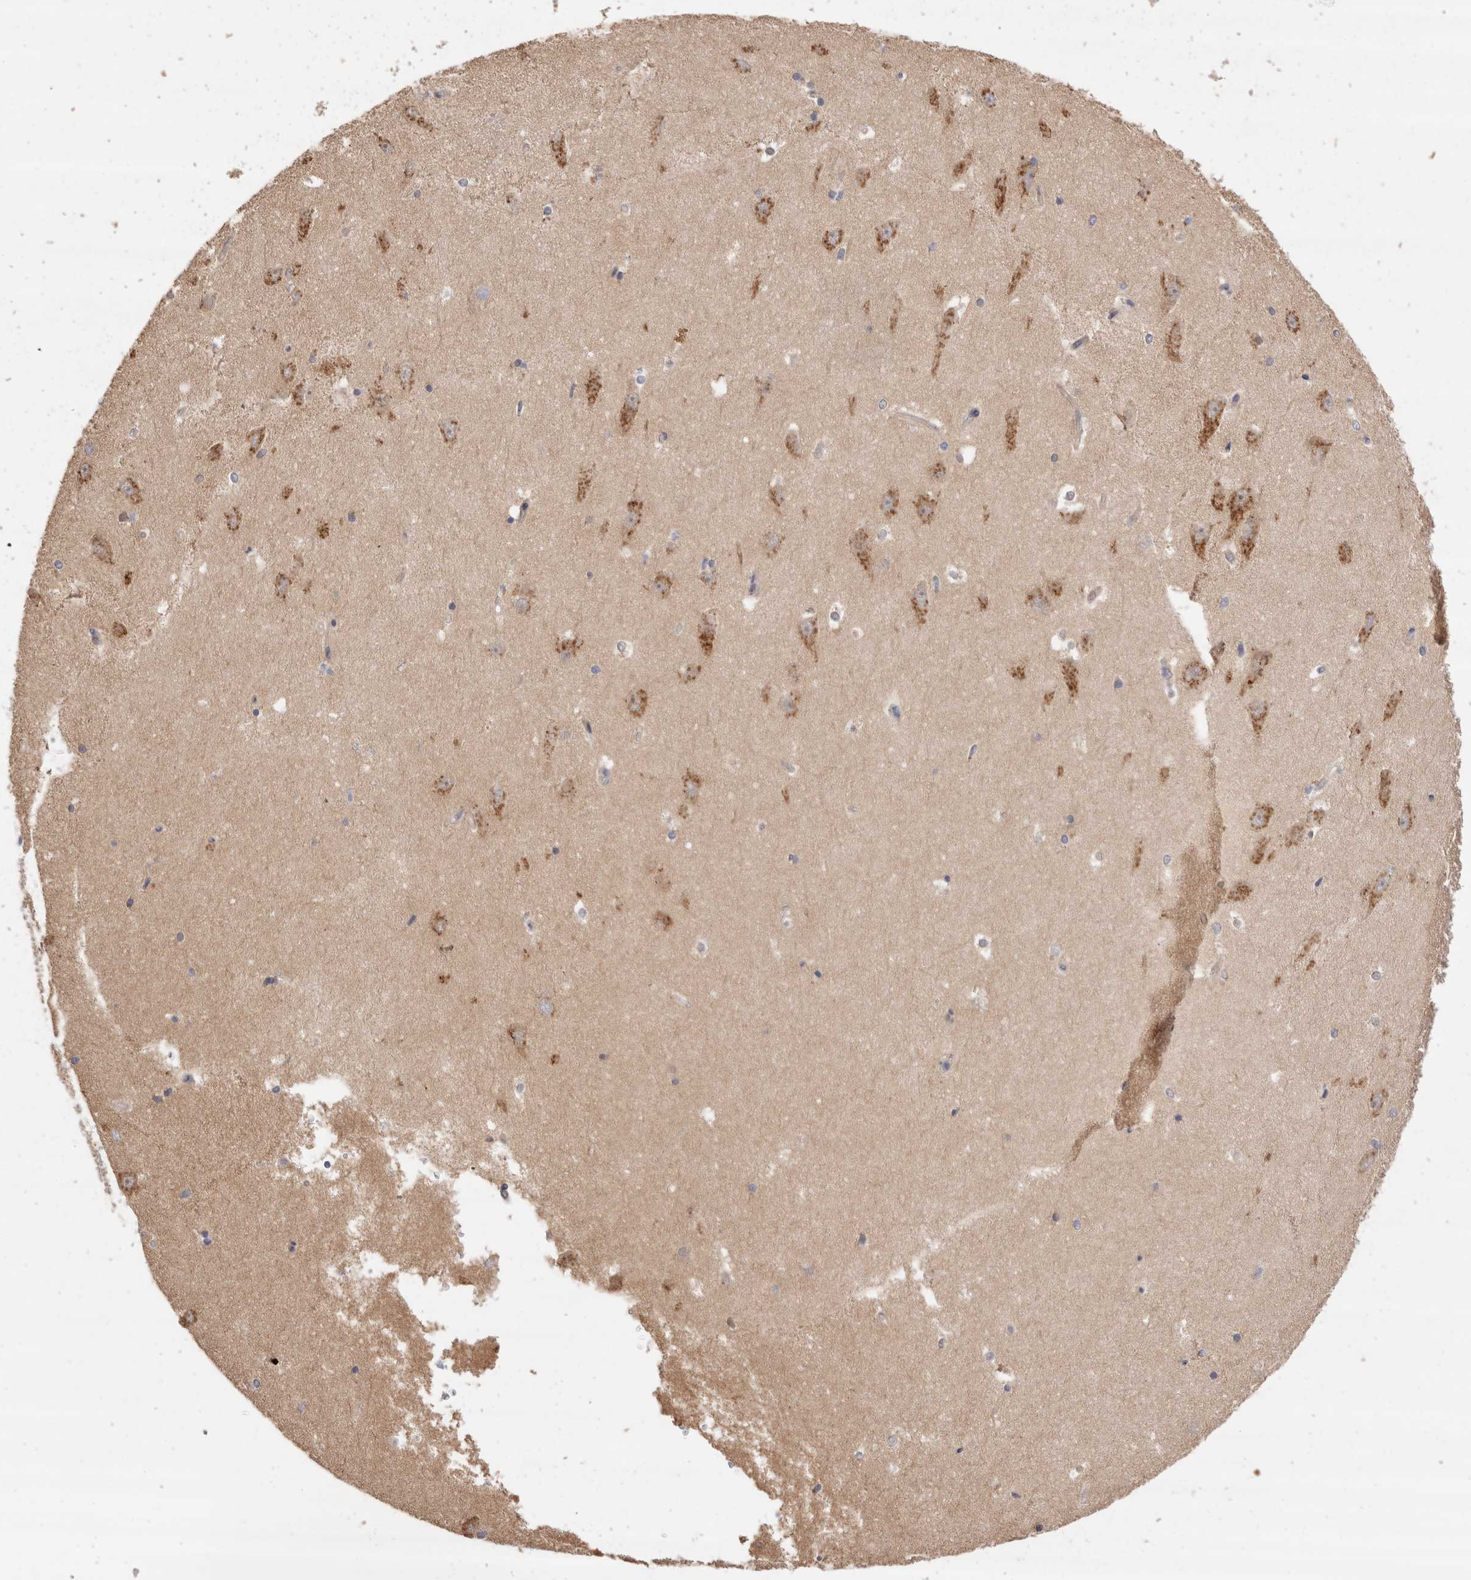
{"staining": {"intensity": "negative", "quantity": "none", "location": "none"}, "tissue": "hippocampus", "cell_type": "Glial cells", "image_type": "normal", "snomed": [{"axis": "morphology", "description": "Normal tissue, NOS"}, {"axis": "topography", "description": "Hippocampus"}], "caption": "The micrograph displays no significant positivity in glial cells of hippocampus. Brightfield microscopy of immunohistochemistry stained with DAB (3,3'-diaminobenzidine) (brown) and hematoxylin (blue), captured at high magnification.", "gene": "NXT2", "patient": {"sex": "male", "age": 45}}